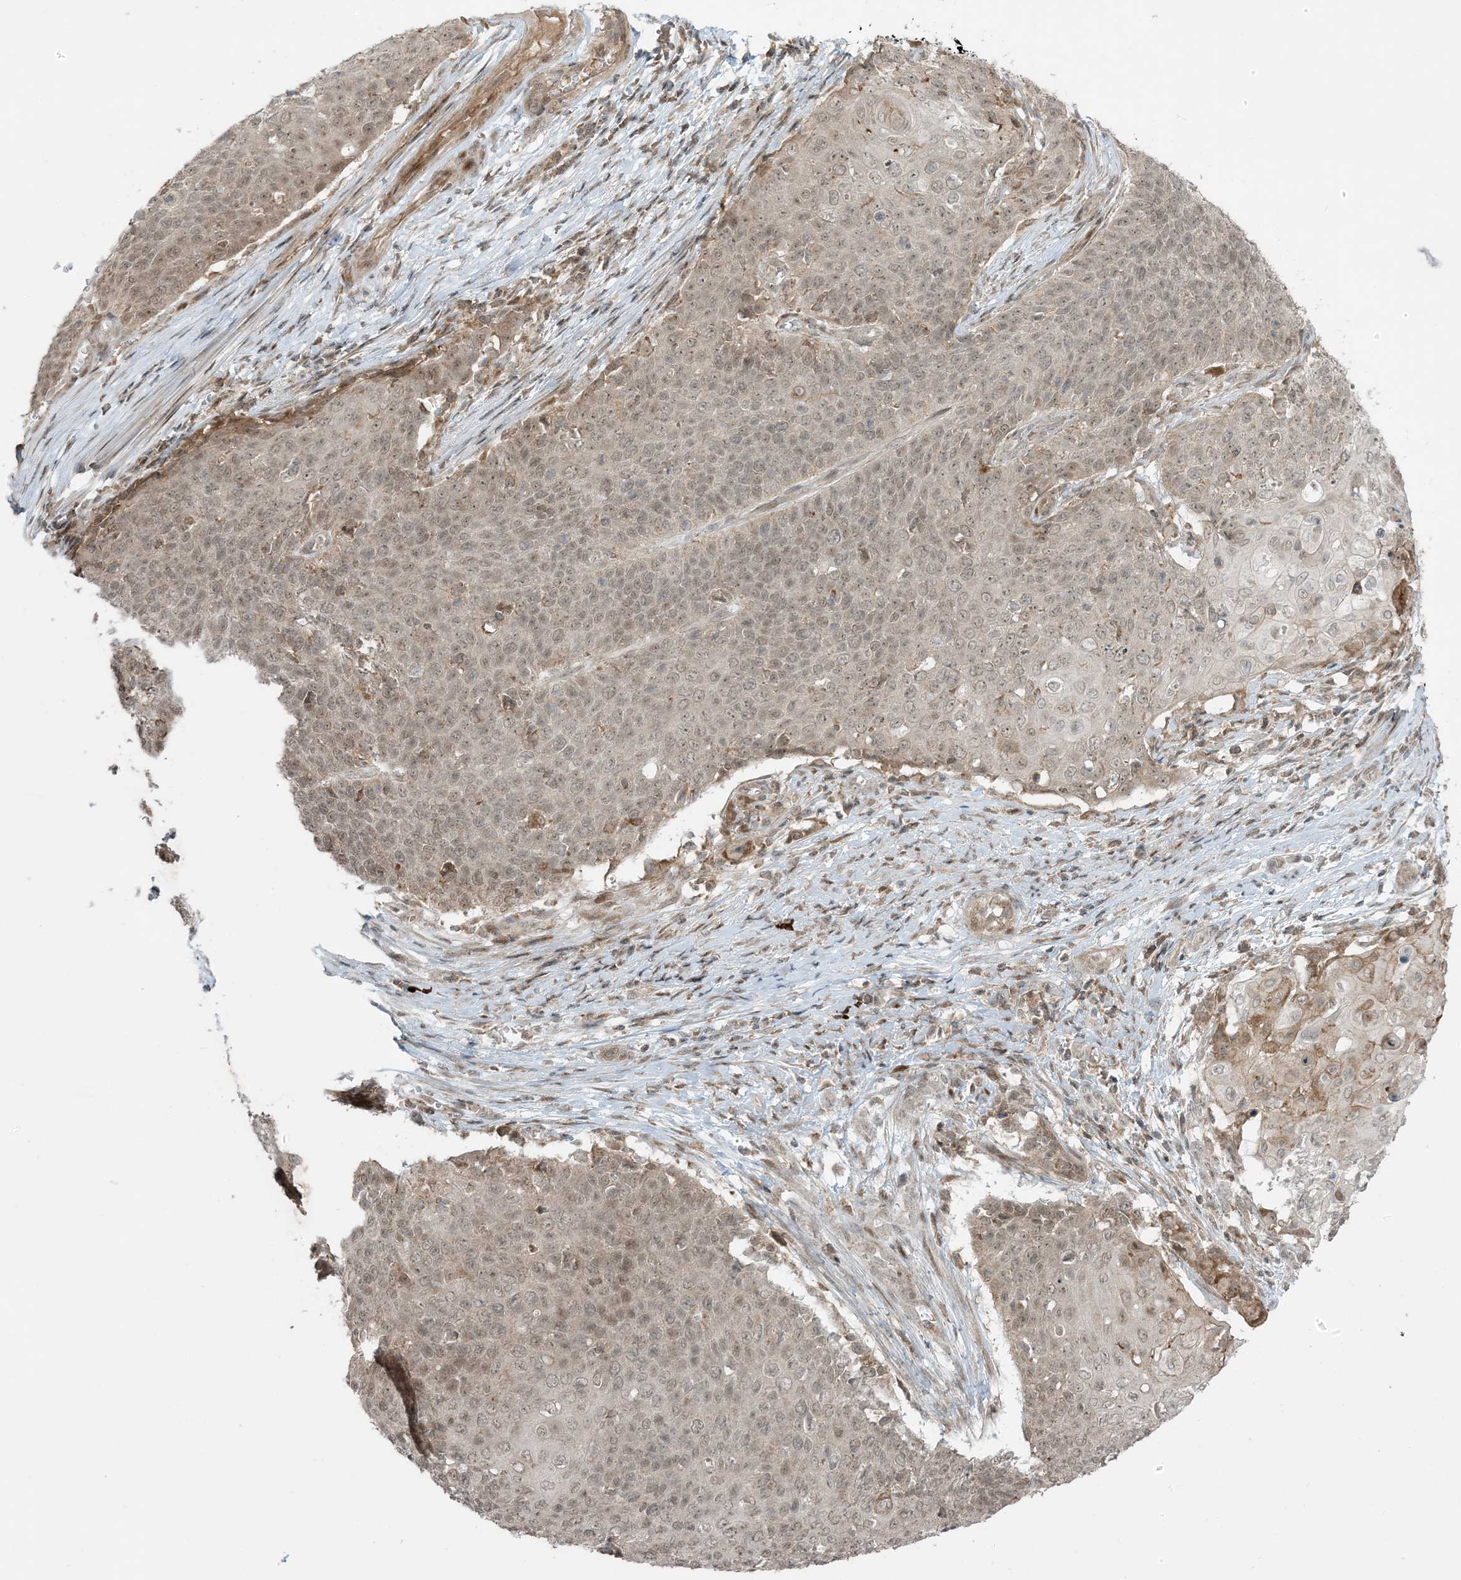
{"staining": {"intensity": "weak", "quantity": ">75%", "location": "nuclear"}, "tissue": "cervical cancer", "cell_type": "Tumor cells", "image_type": "cancer", "snomed": [{"axis": "morphology", "description": "Squamous cell carcinoma, NOS"}, {"axis": "topography", "description": "Cervix"}], "caption": "A micrograph of human squamous cell carcinoma (cervical) stained for a protein demonstrates weak nuclear brown staining in tumor cells. (DAB IHC with brightfield microscopy, high magnification).", "gene": "PHLDB2", "patient": {"sex": "female", "age": 39}}